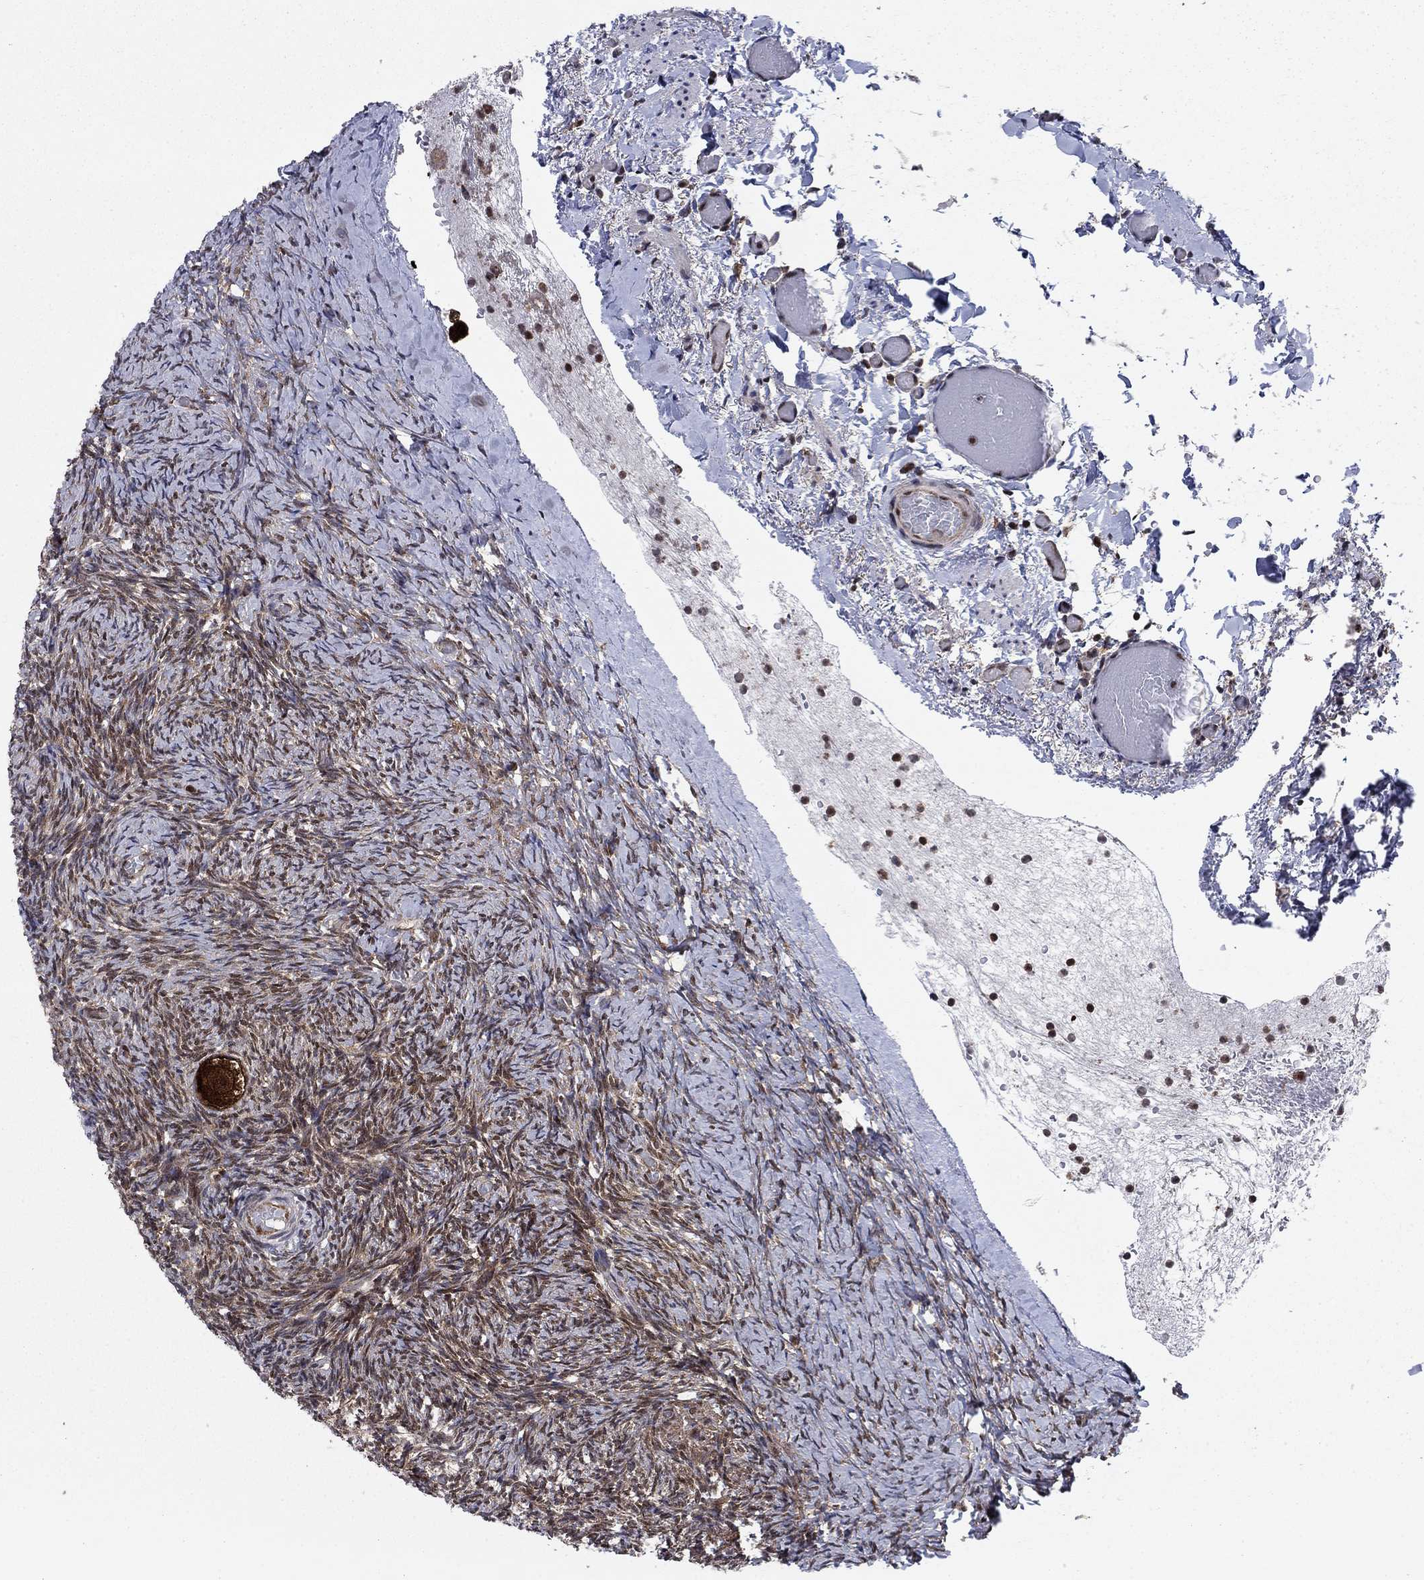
{"staining": {"intensity": "strong", "quantity": ">75%", "location": "cytoplasmic/membranous,nuclear"}, "tissue": "ovary", "cell_type": "Follicle cells", "image_type": "normal", "snomed": [{"axis": "morphology", "description": "Normal tissue, NOS"}, {"axis": "topography", "description": "Ovary"}], "caption": "About >75% of follicle cells in benign ovary demonstrate strong cytoplasmic/membranous,nuclear protein positivity as visualized by brown immunohistochemical staining.", "gene": "DNAJA1", "patient": {"sex": "female", "age": 39}}